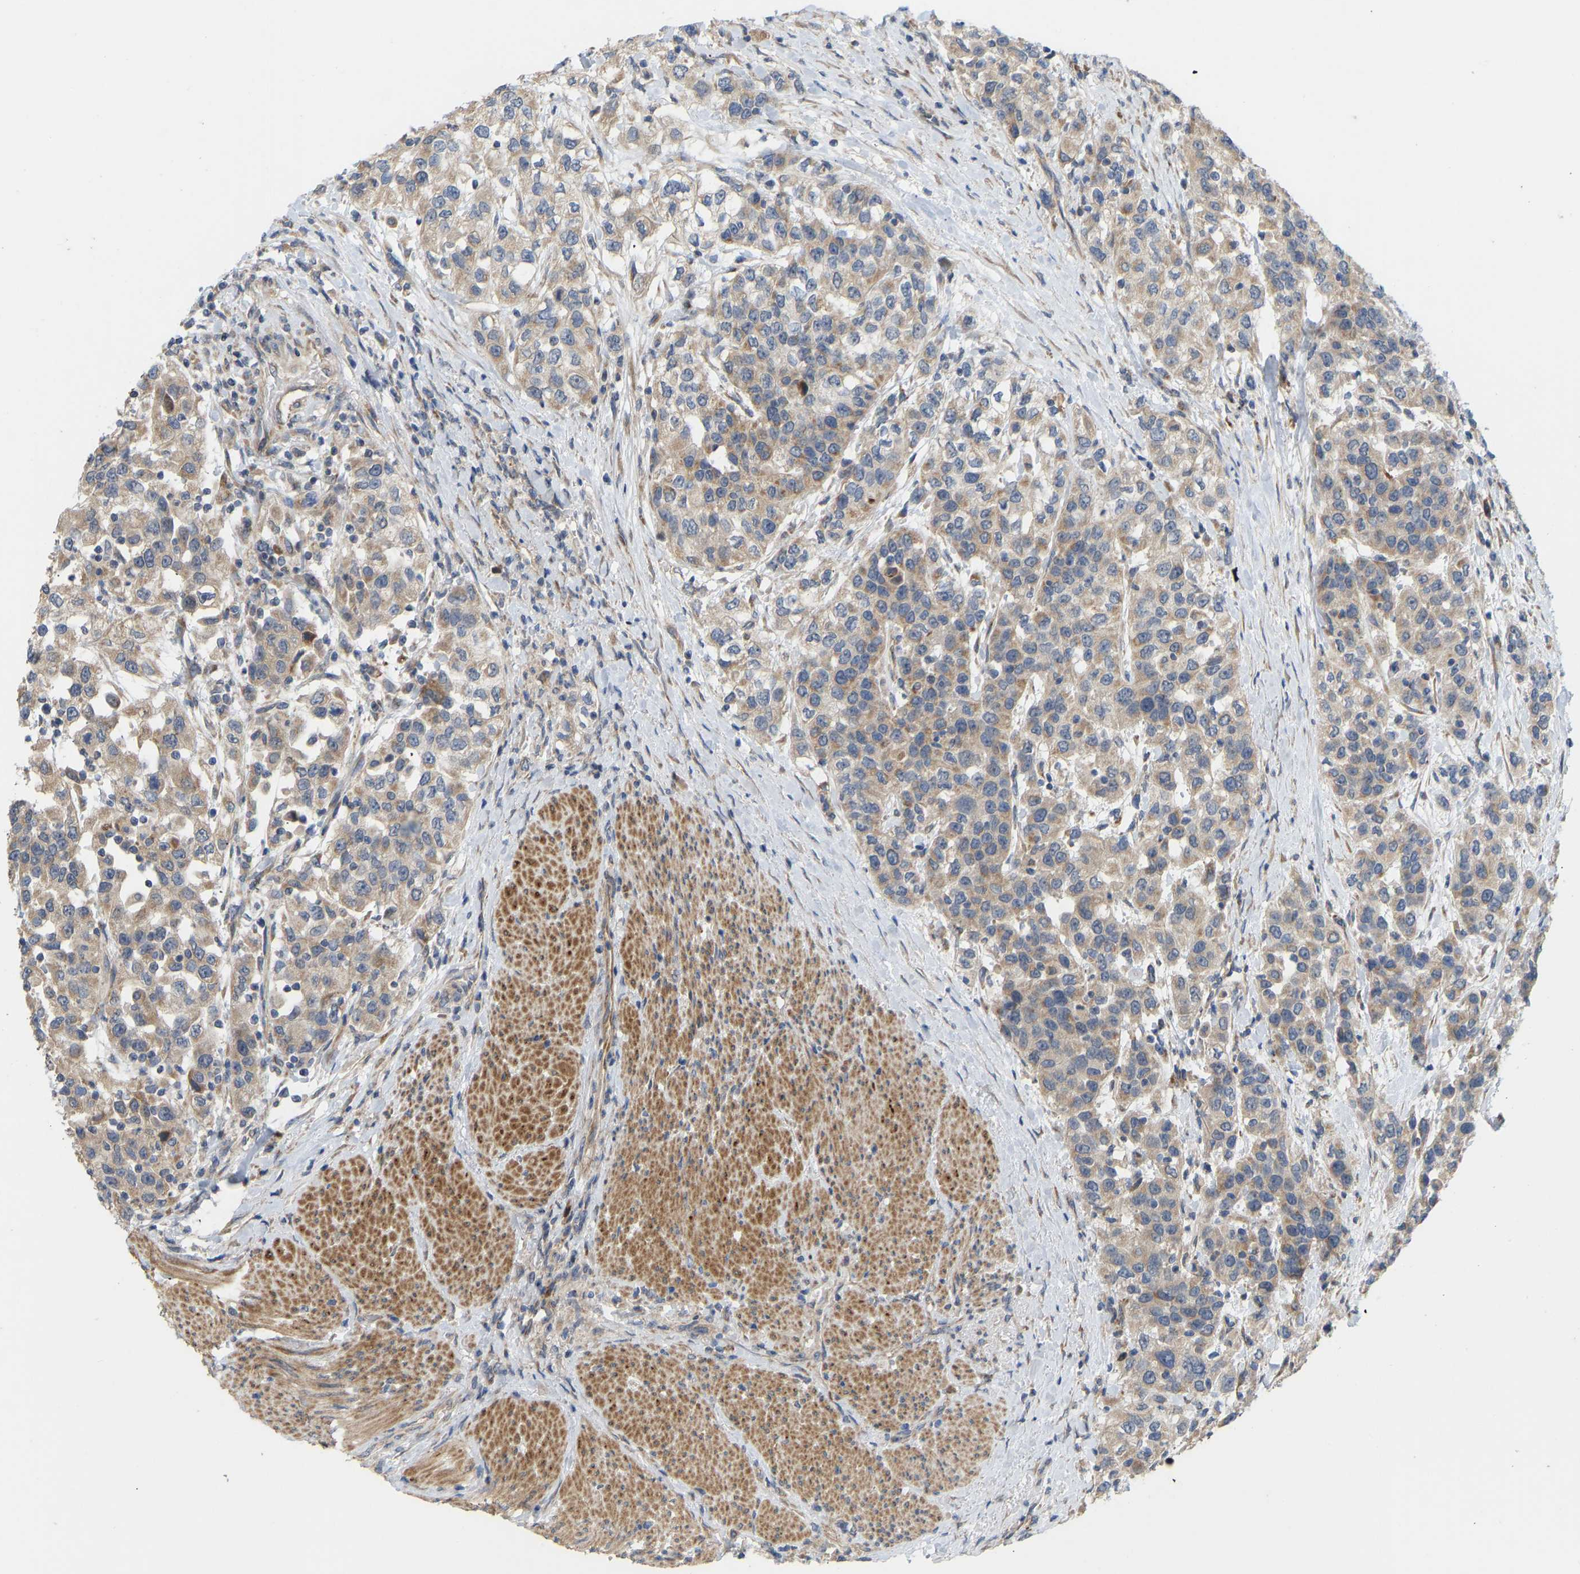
{"staining": {"intensity": "weak", "quantity": ">75%", "location": "cytoplasmic/membranous"}, "tissue": "urothelial cancer", "cell_type": "Tumor cells", "image_type": "cancer", "snomed": [{"axis": "morphology", "description": "Urothelial carcinoma, High grade"}, {"axis": "topography", "description": "Urinary bladder"}], "caption": "Tumor cells show low levels of weak cytoplasmic/membranous staining in about >75% of cells in human high-grade urothelial carcinoma.", "gene": "HACD2", "patient": {"sex": "male", "age": 86}}